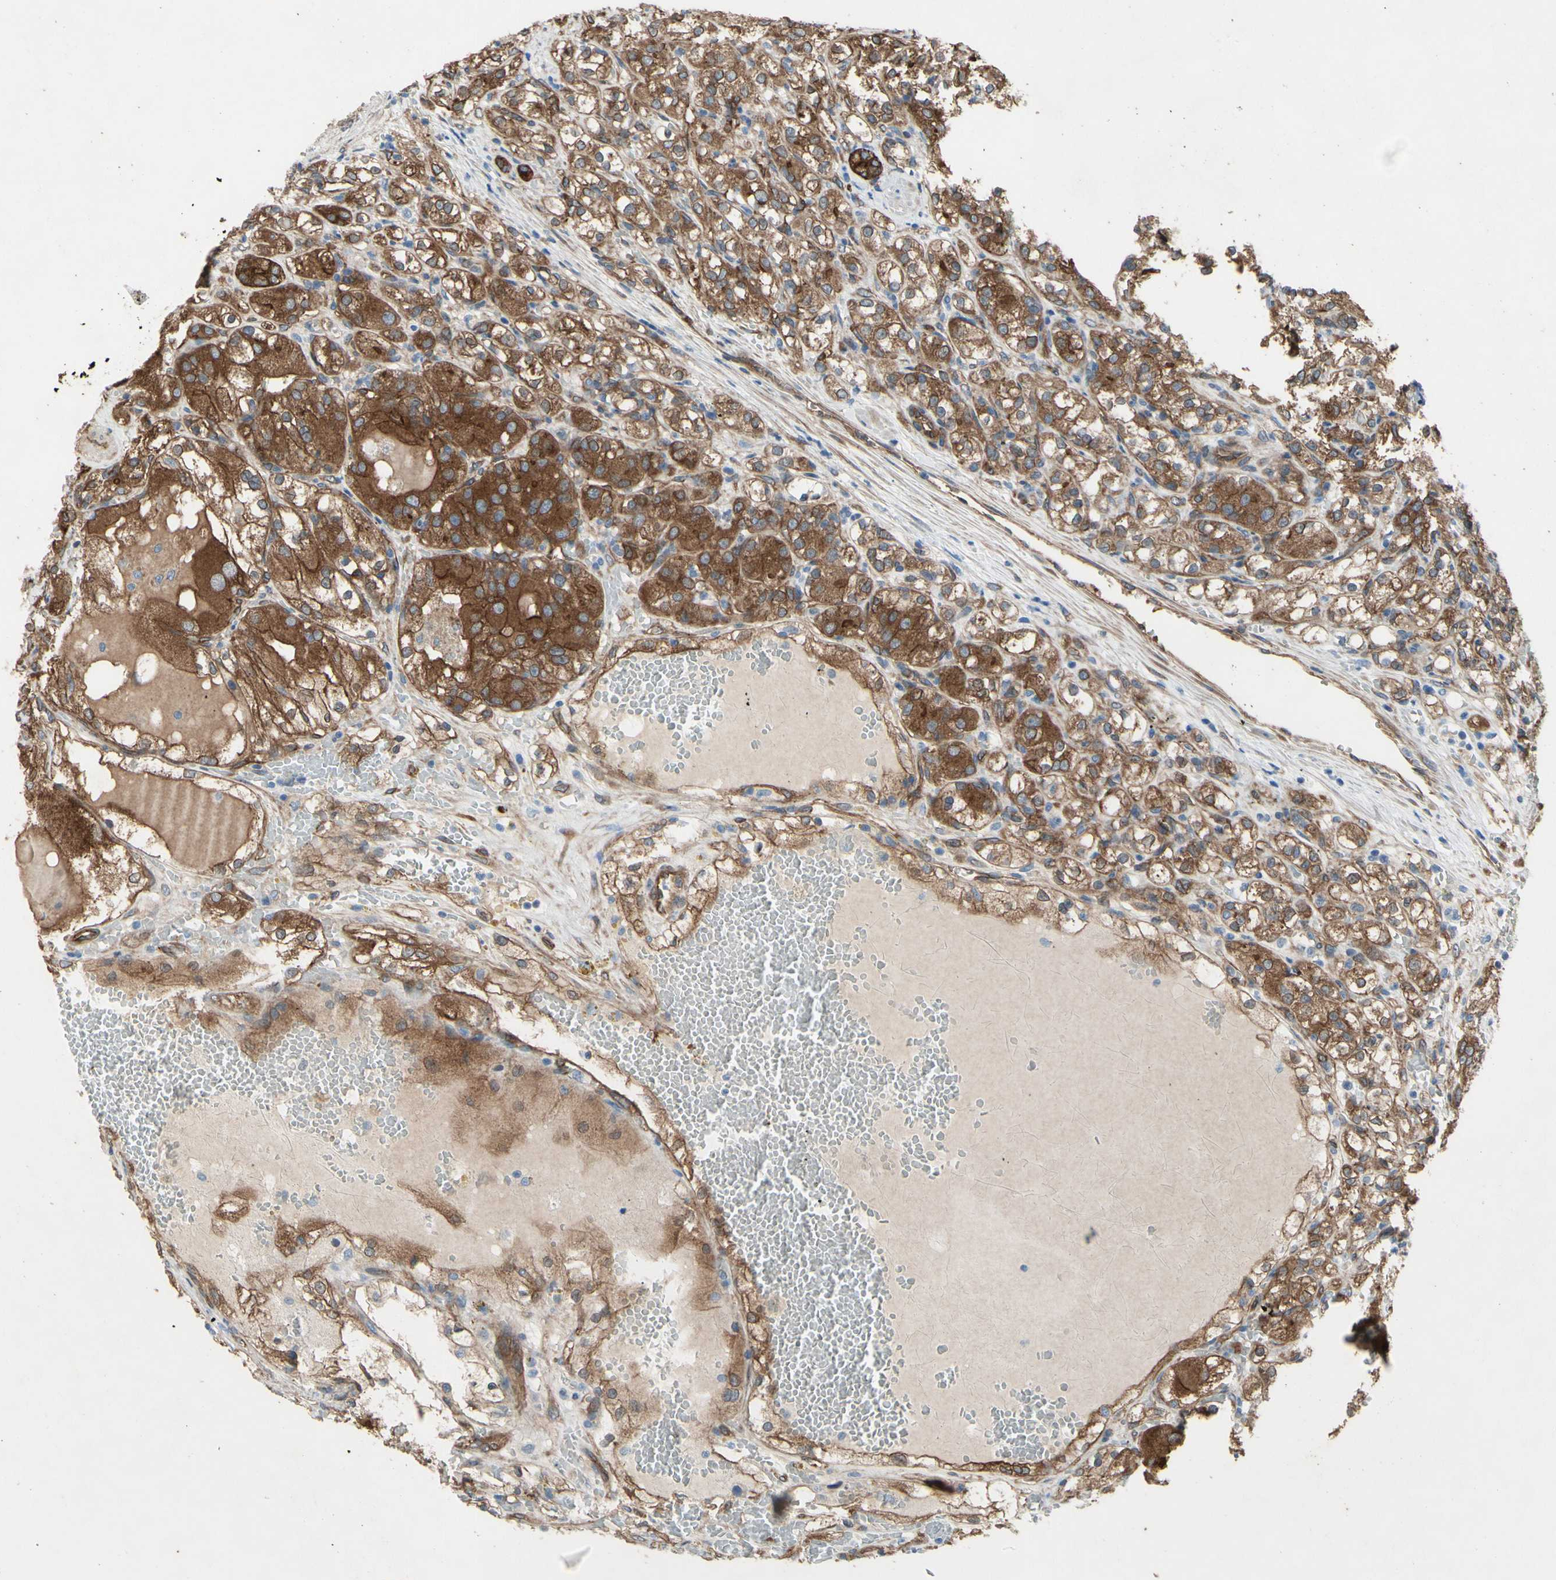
{"staining": {"intensity": "moderate", "quantity": ">75%", "location": "cytoplasmic/membranous"}, "tissue": "renal cancer", "cell_type": "Tumor cells", "image_type": "cancer", "snomed": [{"axis": "morphology", "description": "Normal tissue, NOS"}, {"axis": "morphology", "description": "Adenocarcinoma, NOS"}, {"axis": "topography", "description": "Kidney"}], "caption": "Tumor cells show medium levels of moderate cytoplasmic/membranous staining in approximately >75% of cells in renal cancer (adenocarcinoma).", "gene": "CTTNBP2", "patient": {"sex": "male", "age": 61}}